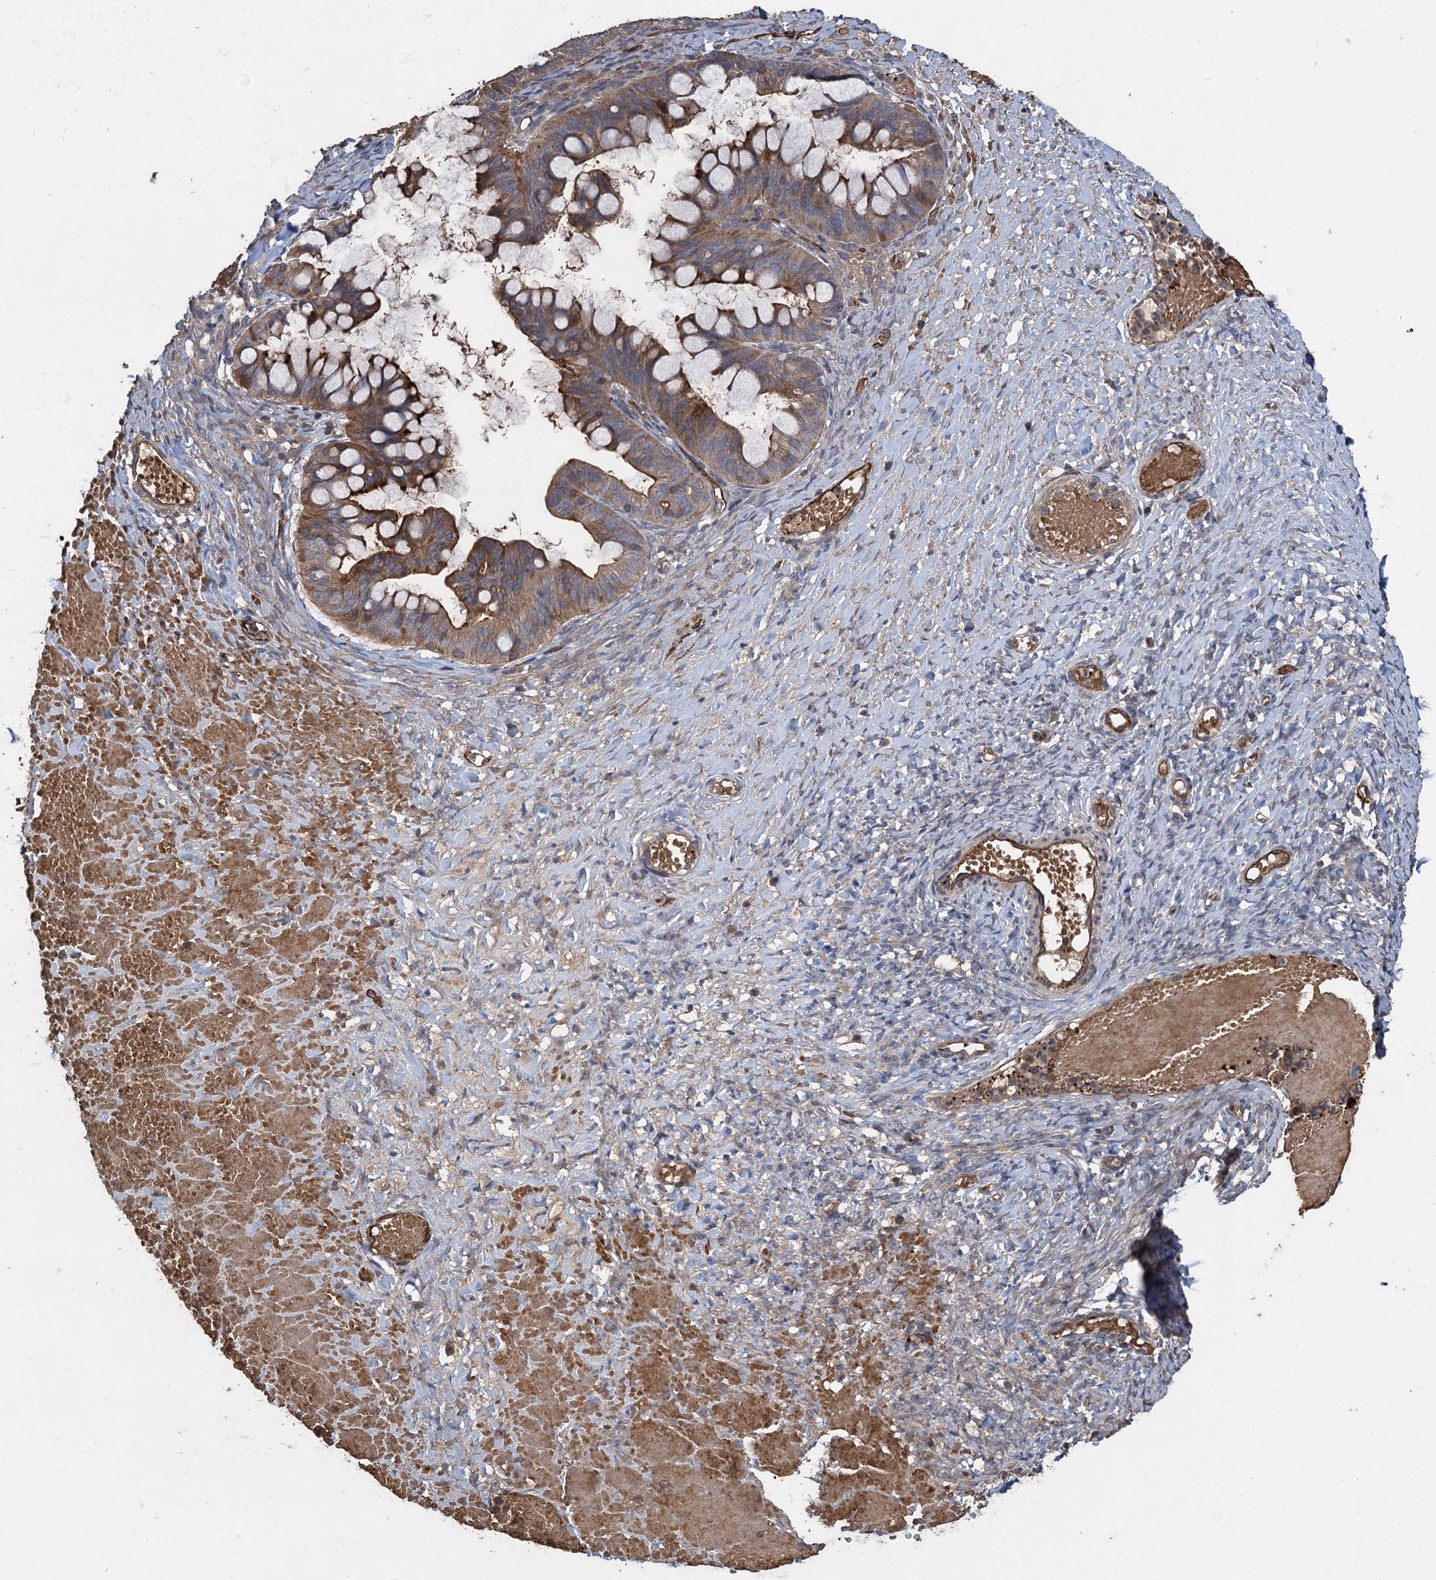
{"staining": {"intensity": "moderate", "quantity": ">75%", "location": "cytoplasmic/membranous"}, "tissue": "ovarian cancer", "cell_type": "Tumor cells", "image_type": "cancer", "snomed": [{"axis": "morphology", "description": "Cystadenocarcinoma, mucinous, NOS"}, {"axis": "topography", "description": "Ovary"}], "caption": "Immunohistochemistry histopathology image of human ovarian mucinous cystadenocarcinoma stained for a protein (brown), which reveals medium levels of moderate cytoplasmic/membranous staining in approximately >75% of tumor cells.", "gene": "TXNDC11", "patient": {"sex": "female", "age": 73}}